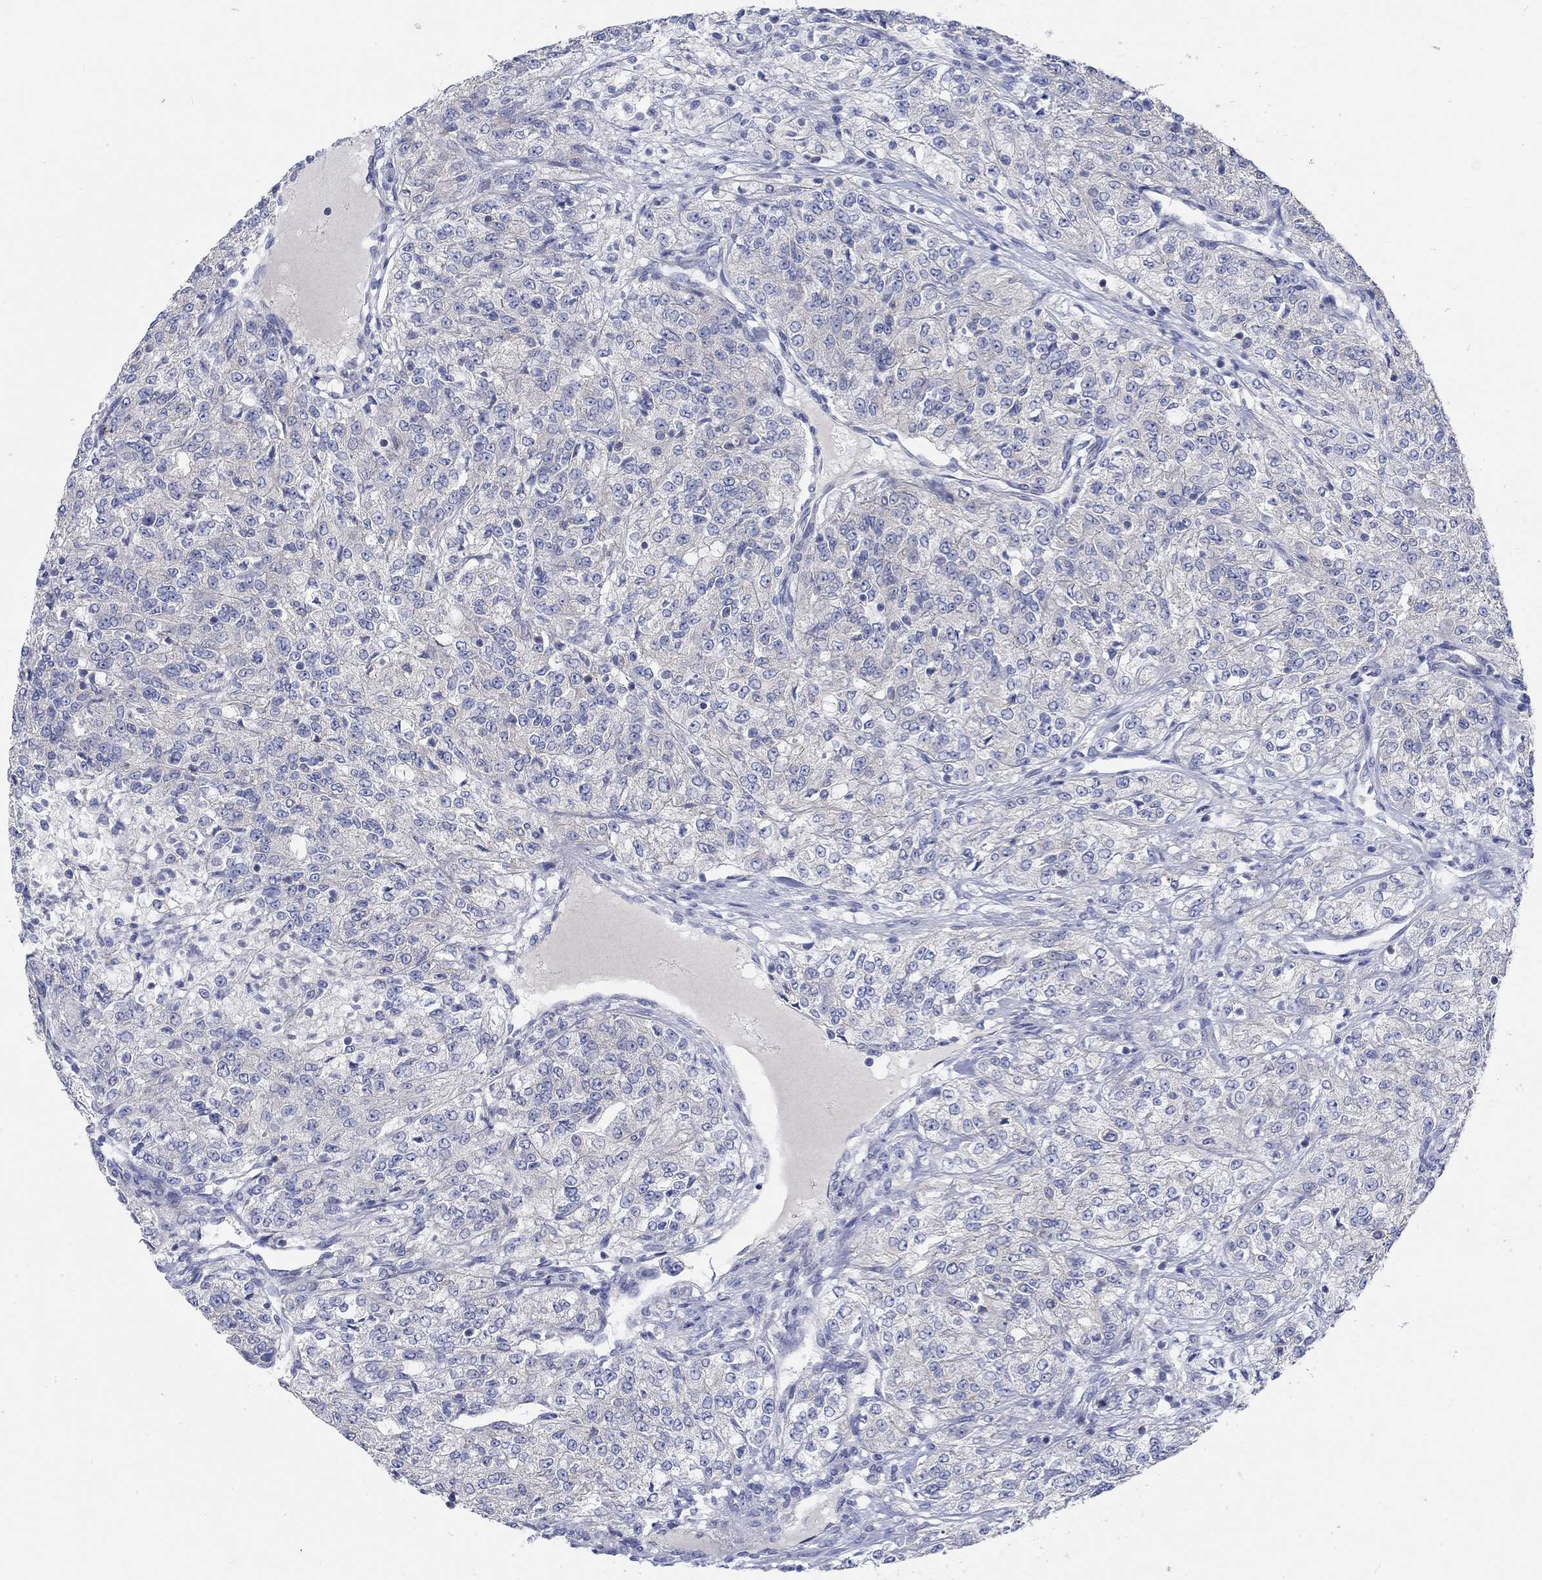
{"staining": {"intensity": "negative", "quantity": "none", "location": "none"}, "tissue": "renal cancer", "cell_type": "Tumor cells", "image_type": "cancer", "snomed": [{"axis": "morphology", "description": "Adenocarcinoma, NOS"}, {"axis": "topography", "description": "Kidney"}], "caption": "Immunohistochemistry micrograph of human renal cancer stained for a protein (brown), which reveals no expression in tumor cells.", "gene": "NAV3", "patient": {"sex": "female", "age": 63}}